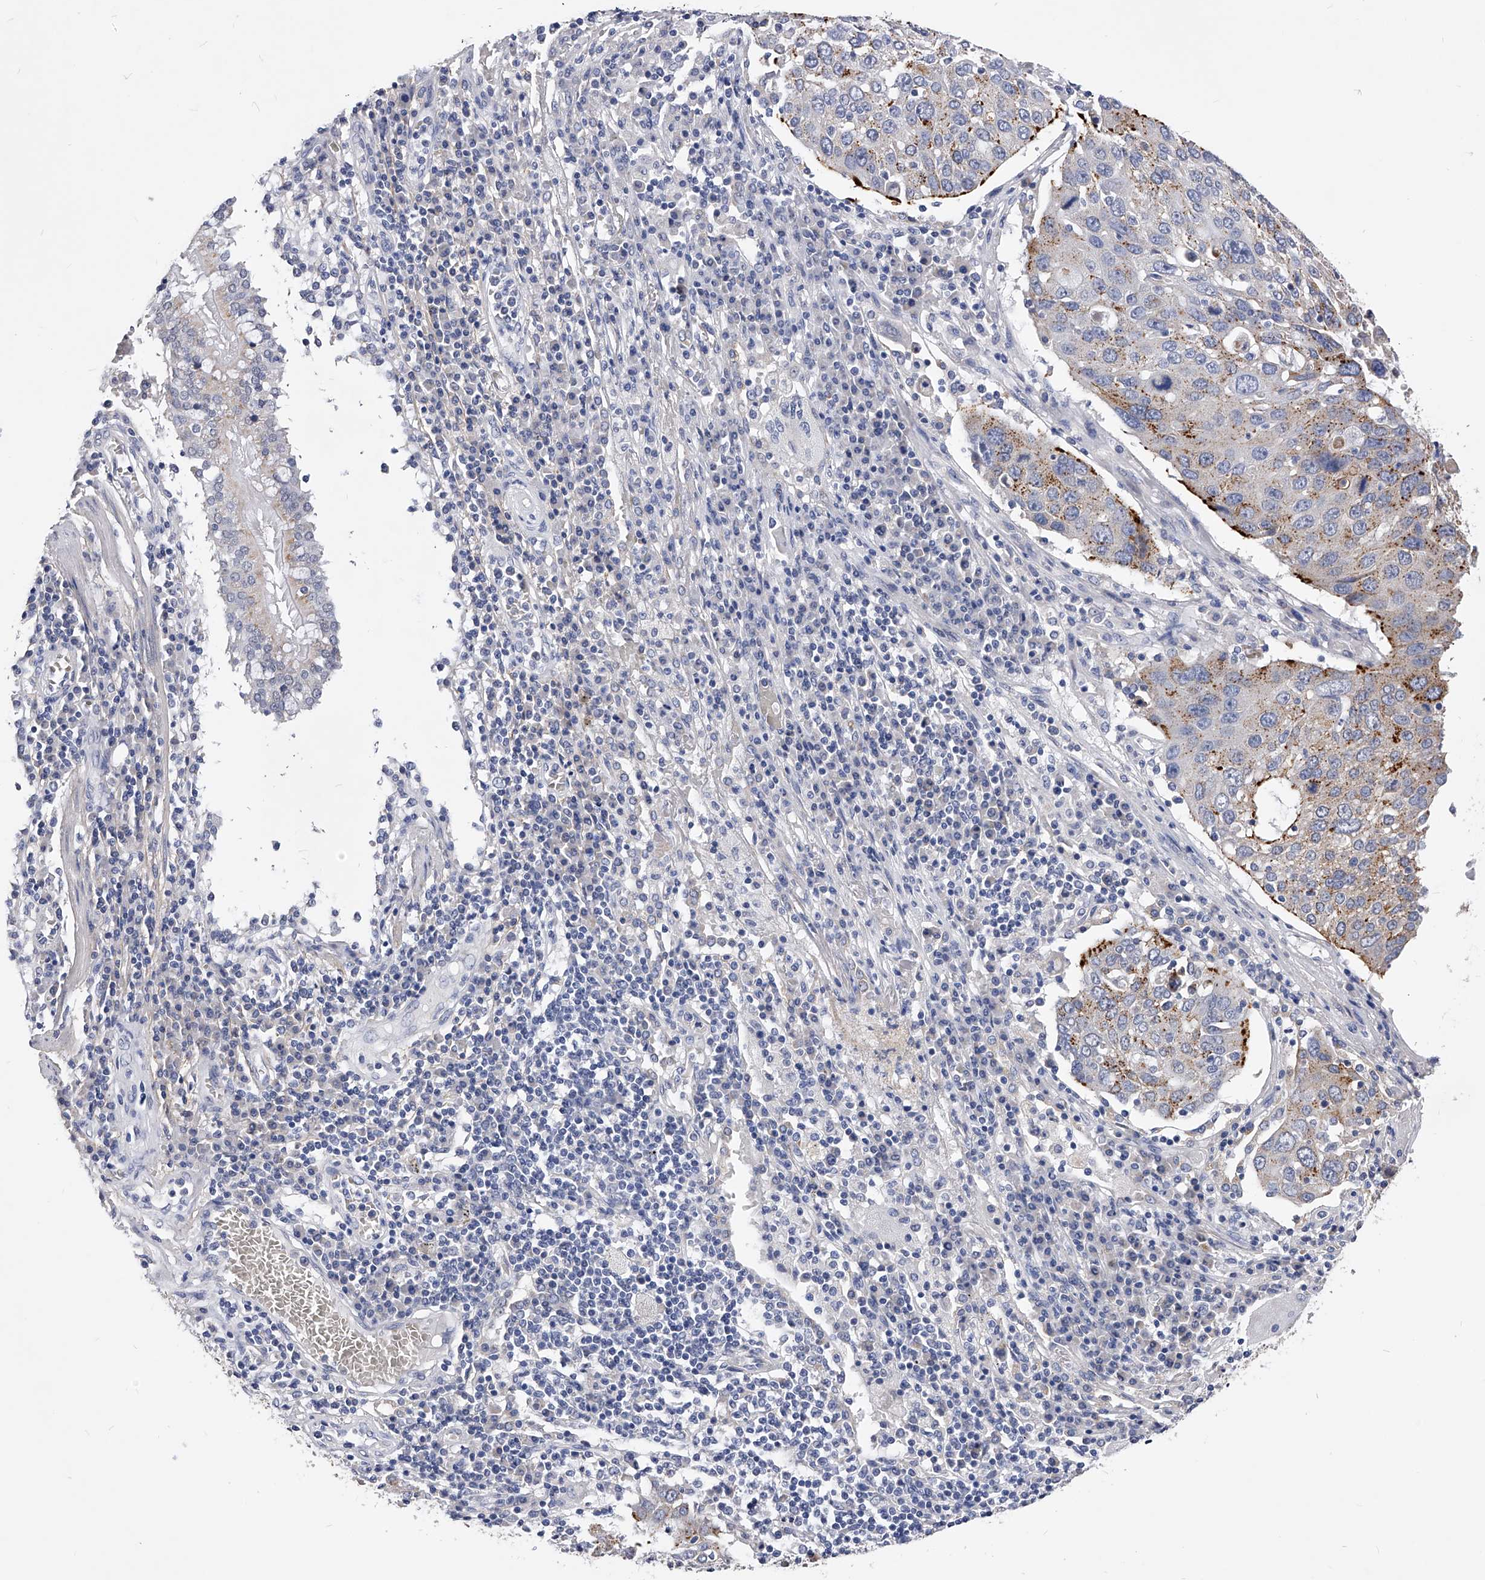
{"staining": {"intensity": "strong", "quantity": "<25%", "location": "cytoplasmic/membranous"}, "tissue": "lung cancer", "cell_type": "Tumor cells", "image_type": "cancer", "snomed": [{"axis": "morphology", "description": "Squamous cell carcinoma, NOS"}, {"axis": "topography", "description": "Lung"}], "caption": "Human lung squamous cell carcinoma stained with a brown dye demonstrates strong cytoplasmic/membranous positive expression in about <25% of tumor cells.", "gene": "ZNF529", "patient": {"sex": "male", "age": 65}}